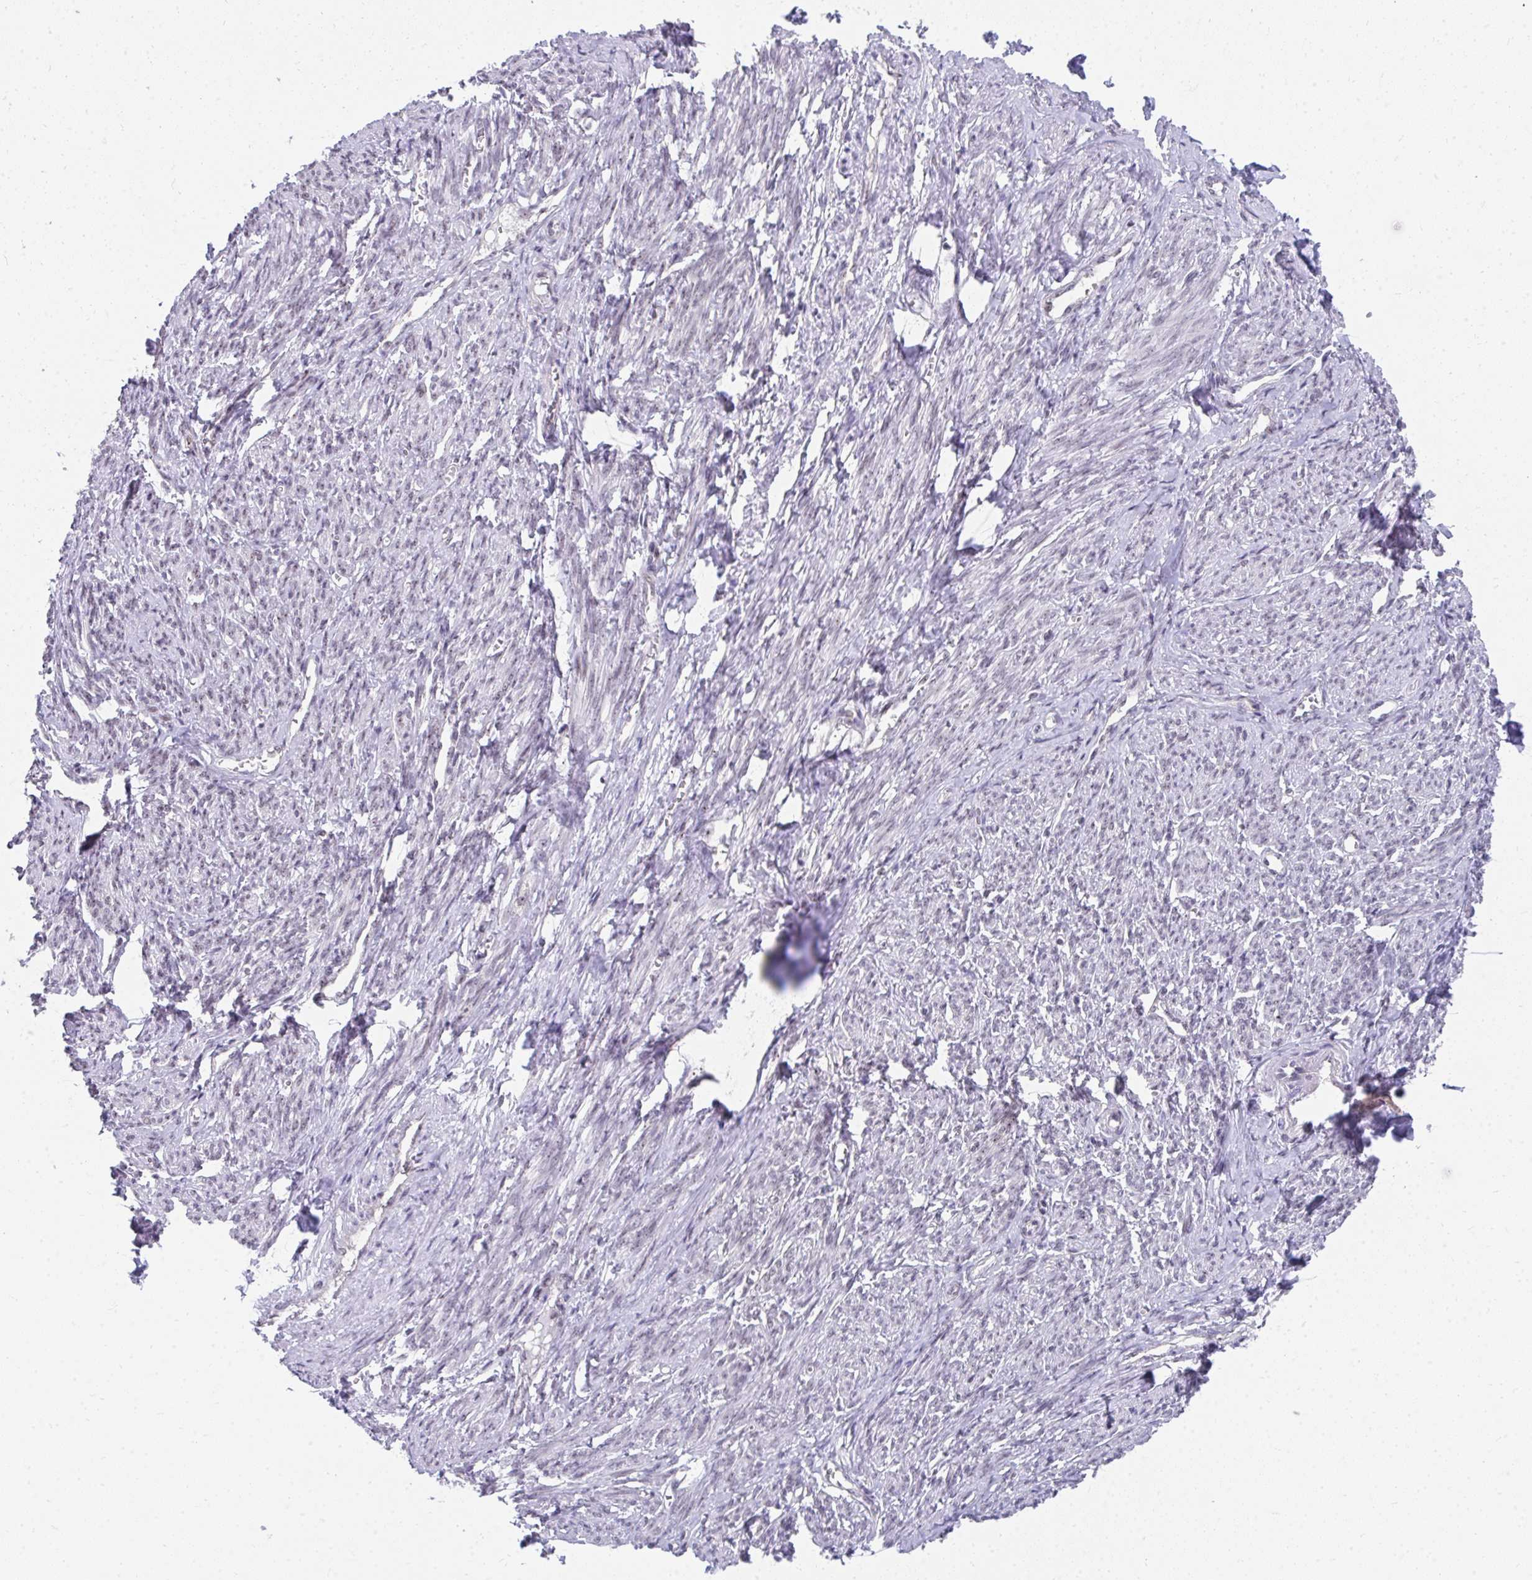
{"staining": {"intensity": "moderate", "quantity": "25%-75%", "location": "nuclear"}, "tissue": "smooth muscle", "cell_type": "Smooth muscle cells", "image_type": "normal", "snomed": [{"axis": "morphology", "description": "Normal tissue, NOS"}, {"axis": "topography", "description": "Smooth muscle"}], "caption": "IHC image of benign smooth muscle: human smooth muscle stained using immunohistochemistry (IHC) exhibits medium levels of moderate protein expression localized specifically in the nuclear of smooth muscle cells, appearing as a nuclear brown color.", "gene": "HIRA", "patient": {"sex": "female", "age": 65}}